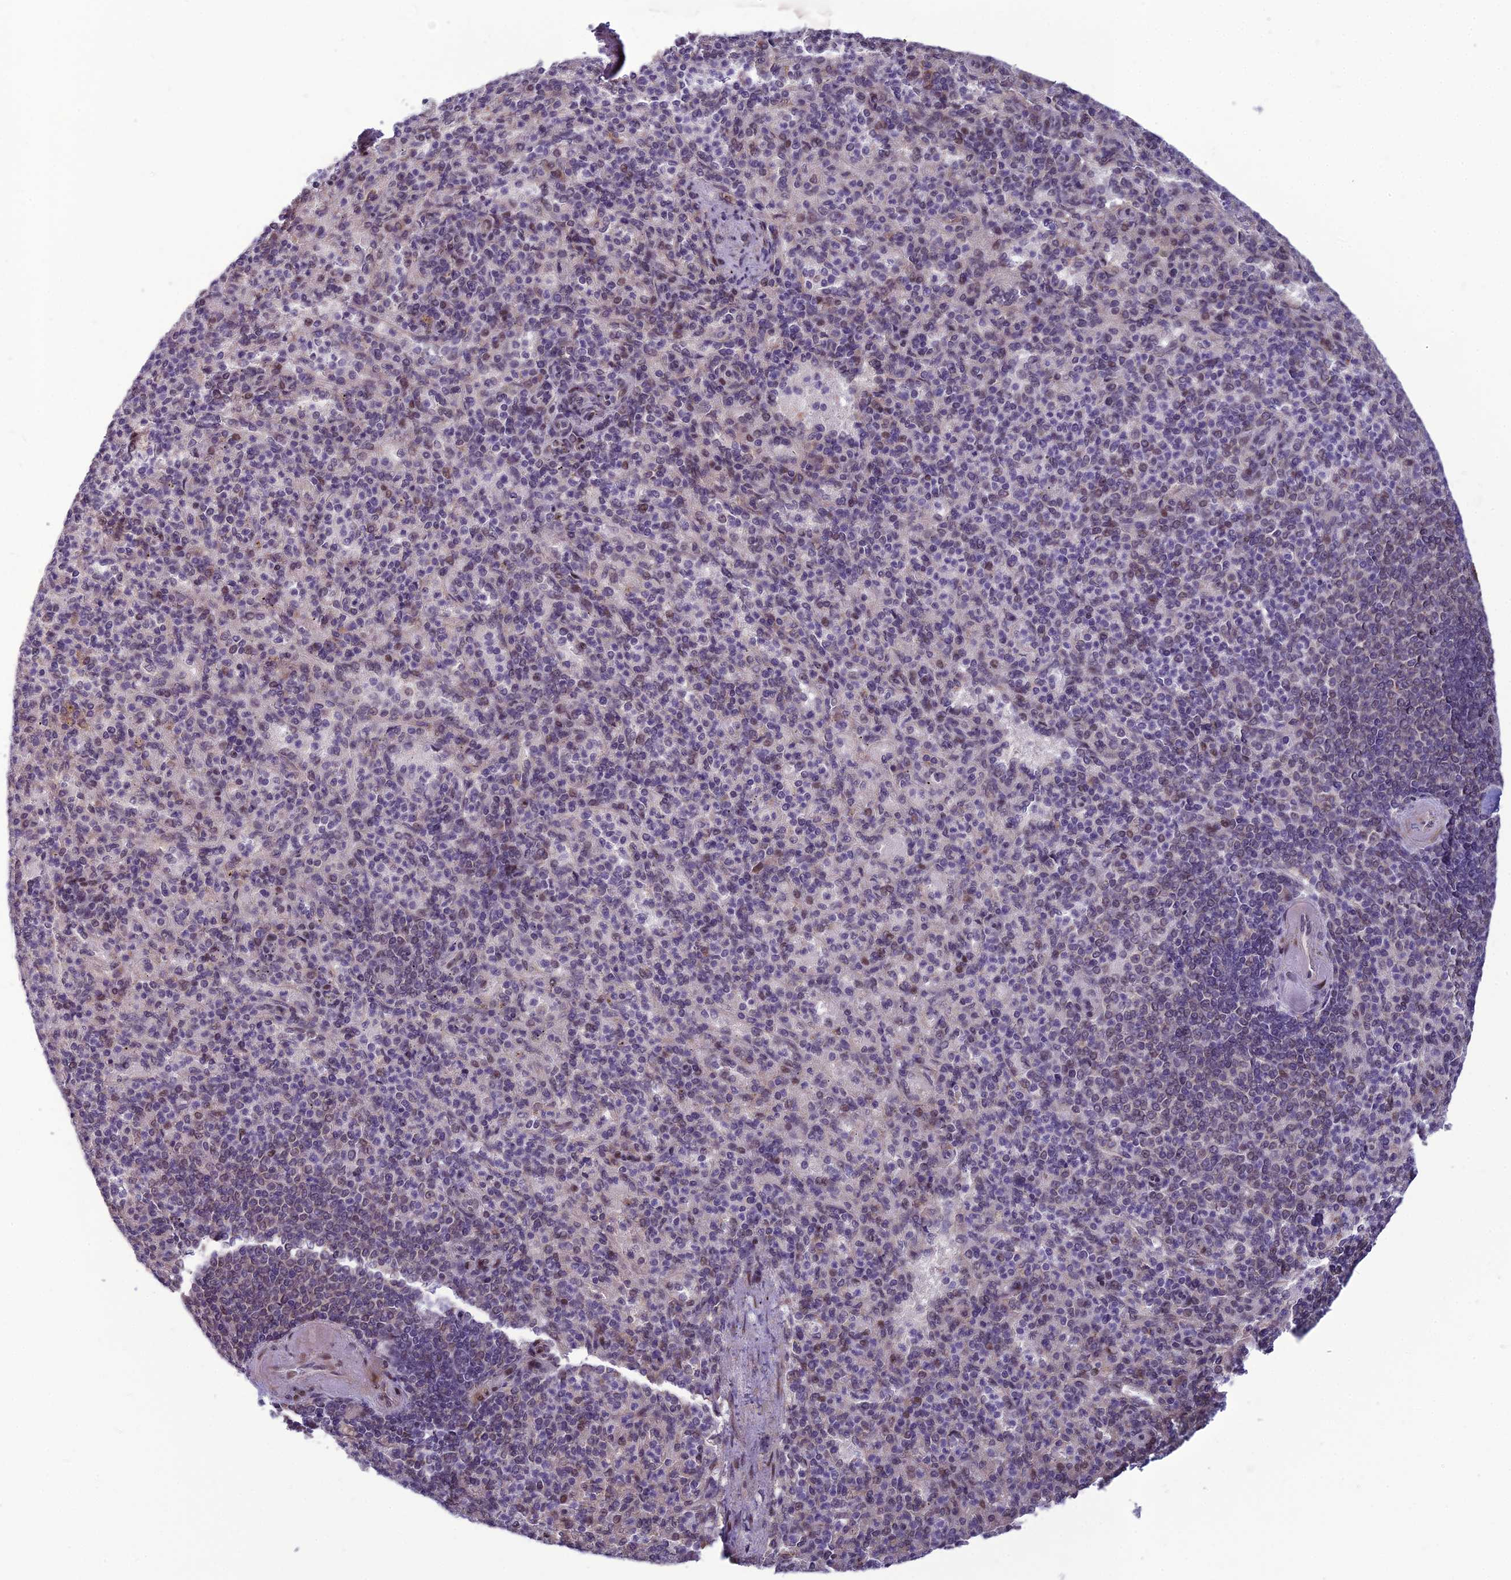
{"staining": {"intensity": "negative", "quantity": "none", "location": "none"}, "tissue": "spleen", "cell_type": "Cells in red pulp", "image_type": "normal", "snomed": [{"axis": "morphology", "description": "Normal tissue, NOS"}, {"axis": "topography", "description": "Spleen"}], "caption": "Protein analysis of unremarkable spleen displays no significant expression in cells in red pulp.", "gene": "FBRS", "patient": {"sex": "female", "age": 74}}